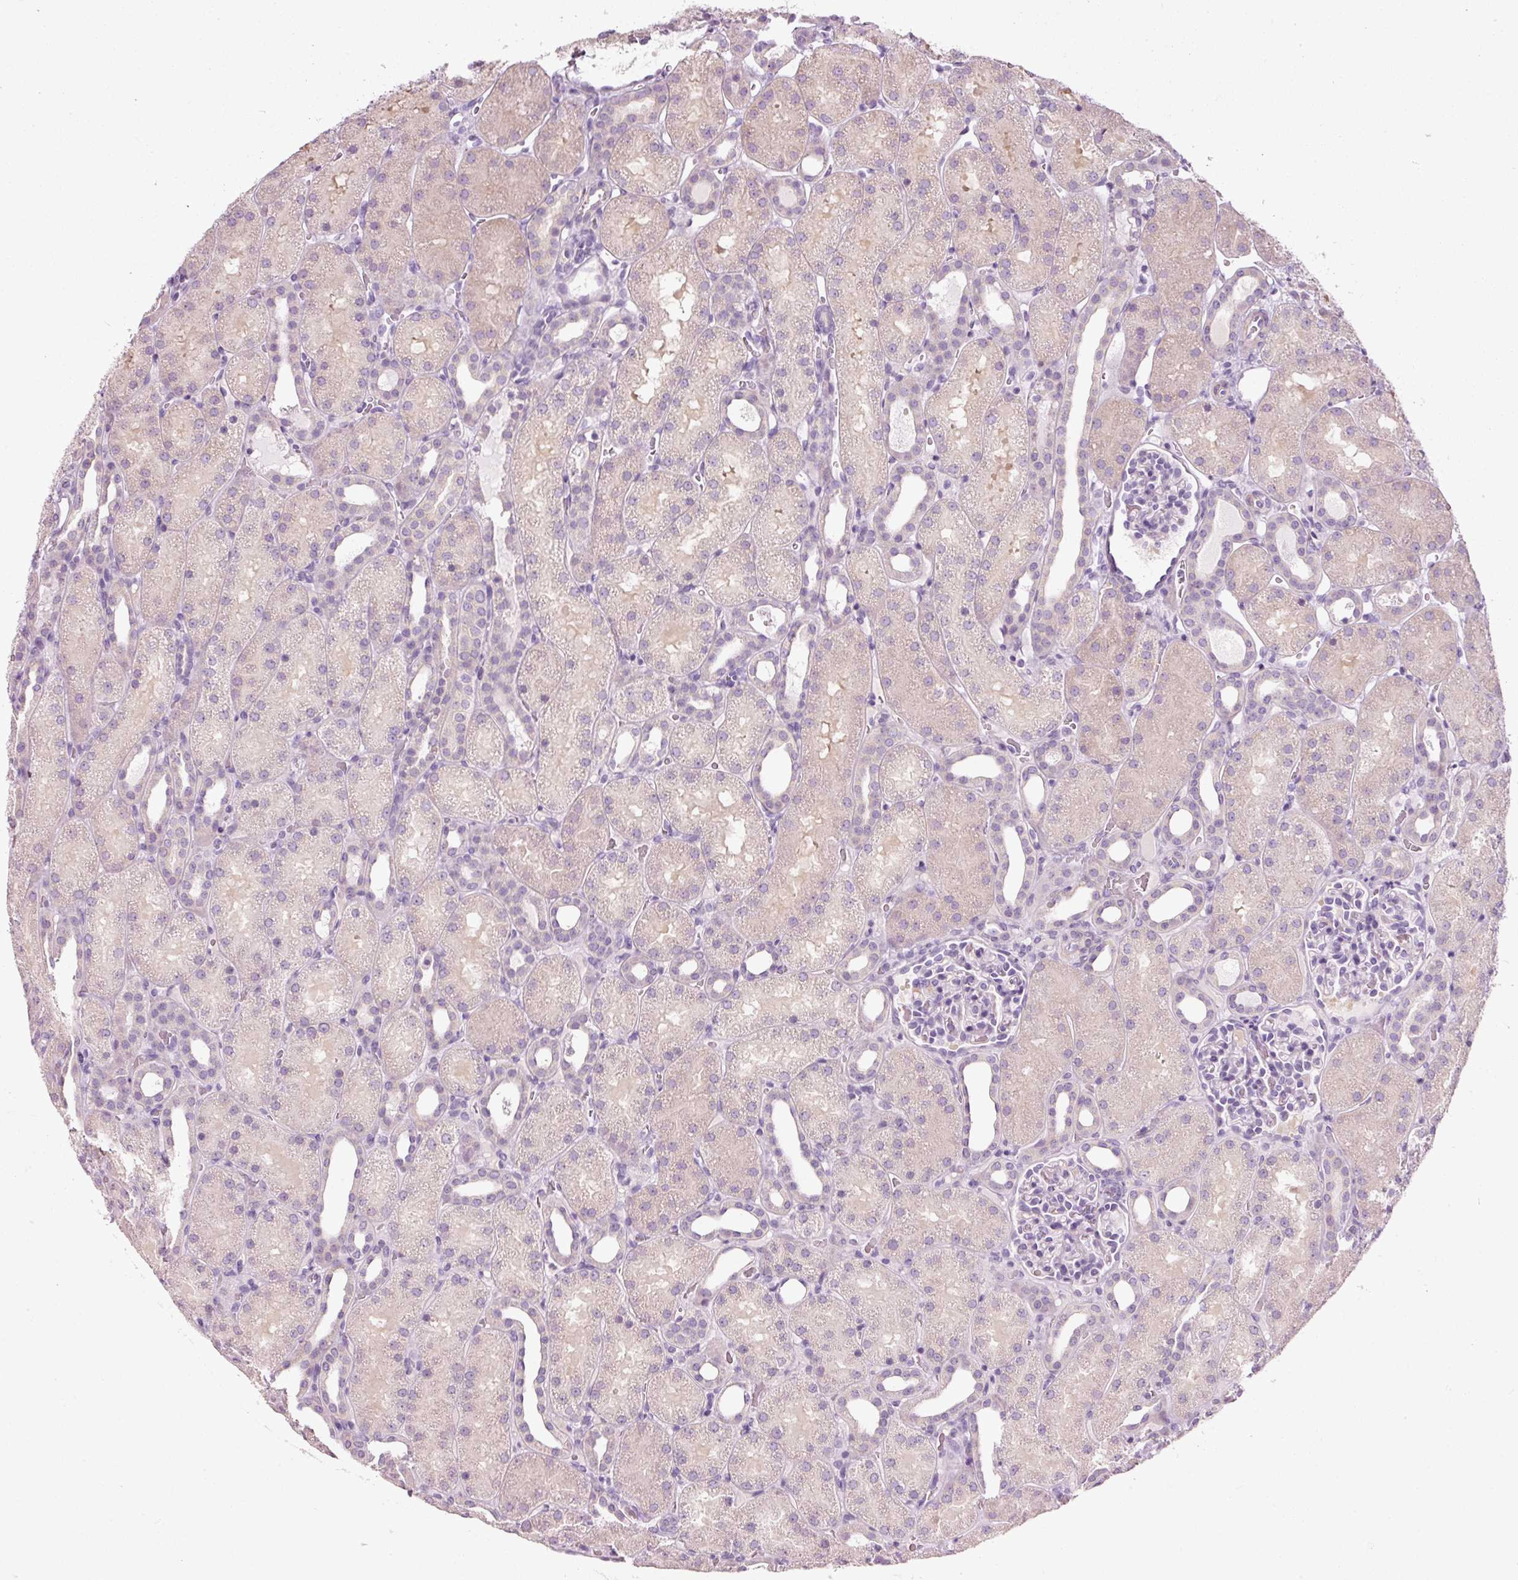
{"staining": {"intensity": "negative", "quantity": "none", "location": "none"}, "tissue": "kidney", "cell_type": "Cells in glomeruli", "image_type": "normal", "snomed": [{"axis": "morphology", "description": "Normal tissue, NOS"}, {"axis": "topography", "description": "Kidney"}], "caption": "Immunohistochemistry (IHC) image of normal human kidney stained for a protein (brown), which reveals no staining in cells in glomeruli.", "gene": "PDXDC1", "patient": {"sex": "male", "age": 2}}